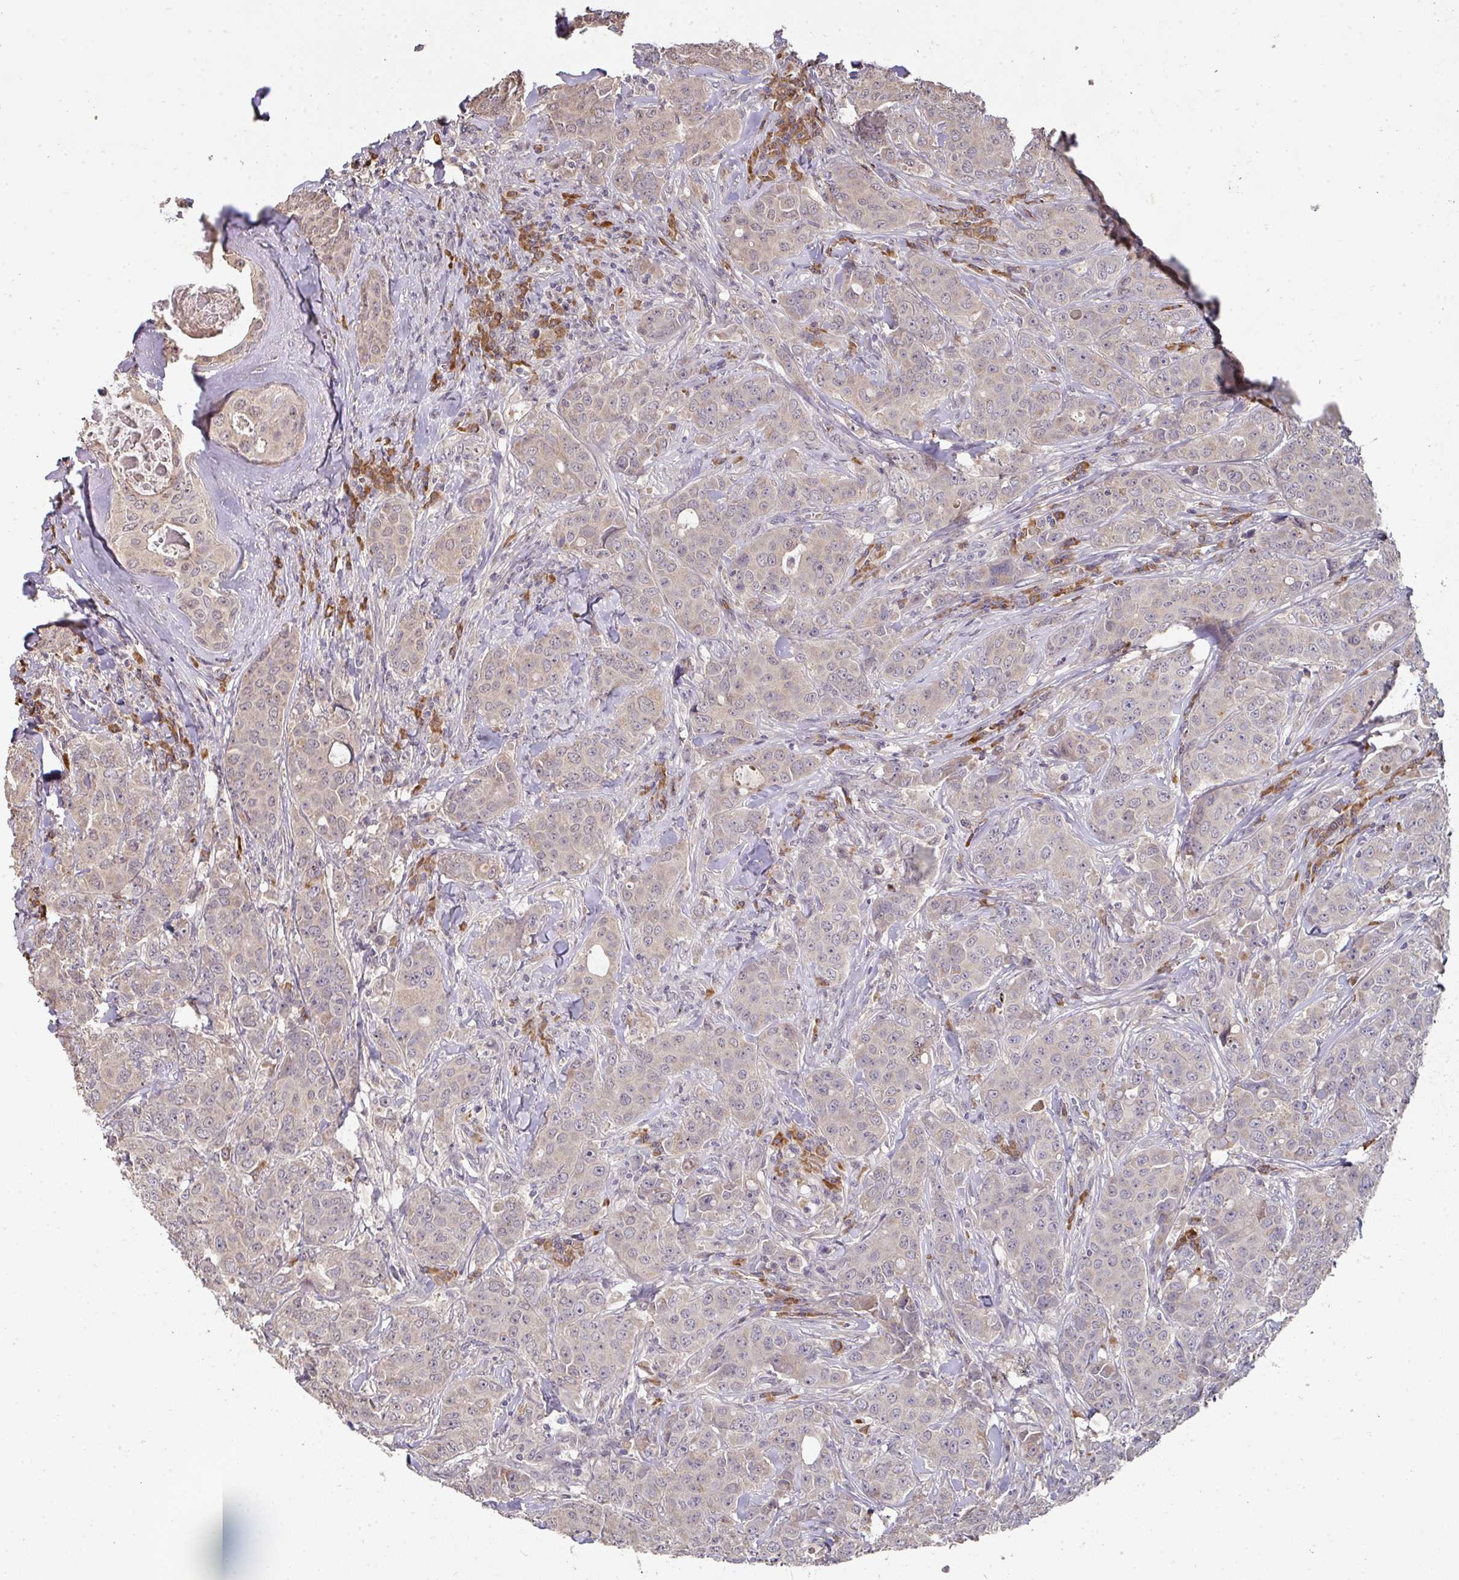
{"staining": {"intensity": "weak", "quantity": "<25%", "location": "cytoplasmic/membranous"}, "tissue": "breast cancer", "cell_type": "Tumor cells", "image_type": "cancer", "snomed": [{"axis": "morphology", "description": "Duct carcinoma"}, {"axis": "topography", "description": "Breast"}], "caption": "Tumor cells are negative for brown protein staining in intraductal carcinoma (breast).", "gene": "ACVR2B", "patient": {"sex": "female", "age": 43}}